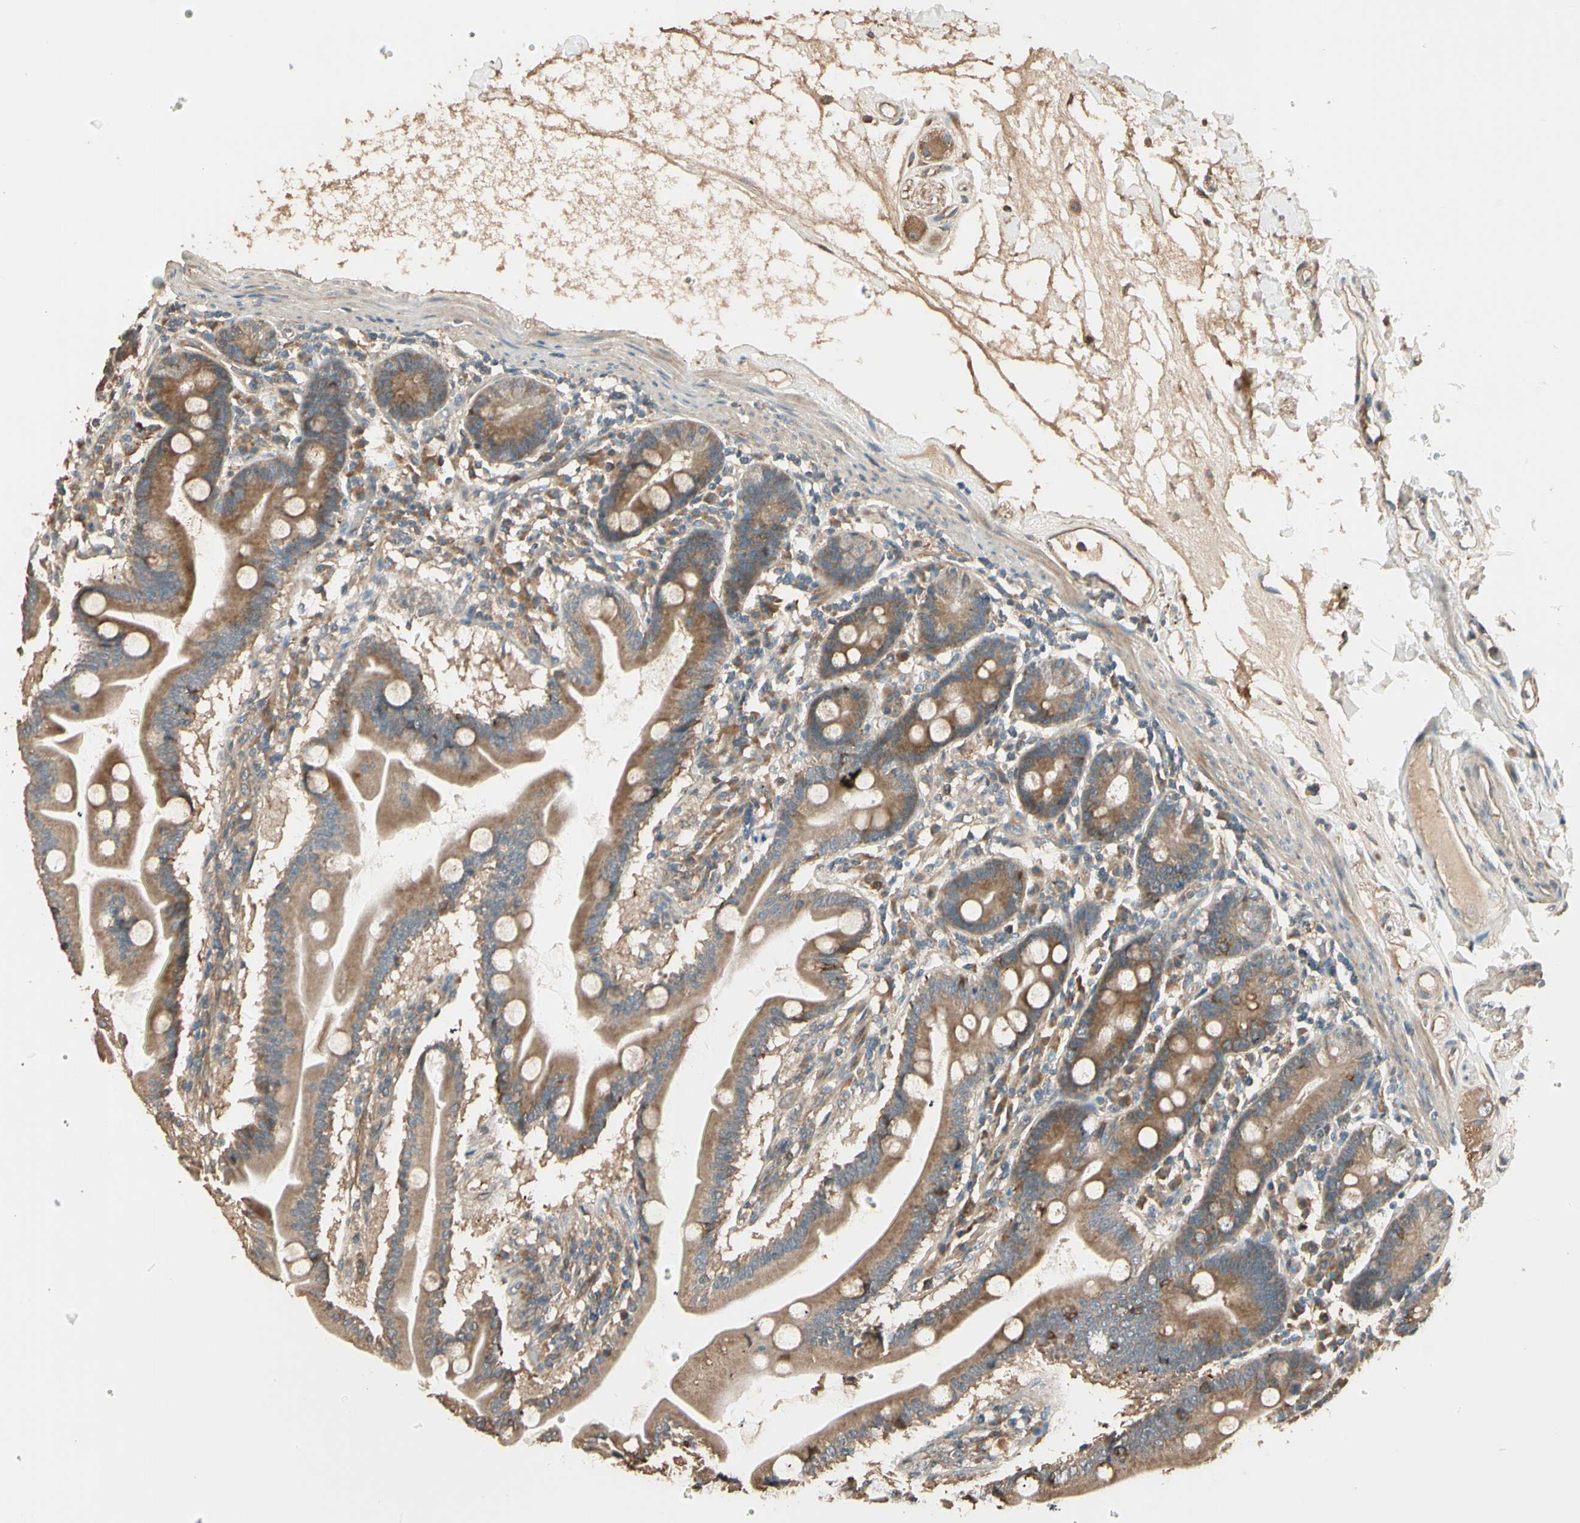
{"staining": {"intensity": "moderate", "quantity": ">75%", "location": "cytoplasmic/membranous"}, "tissue": "duodenum", "cell_type": "Glandular cells", "image_type": "normal", "snomed": [{"axis": "morphology", "description": "Normal tissue, NOS"}, {"axis": "topography", "description": "Duodenum"}], "caption": "Unremarkable duodenum reveals moderate cytoplasmic/membranous expression in approximately >75% of glandular cells.", "gene": "TNFRSF21", "patient": {"sex": "female", "age": 64}}